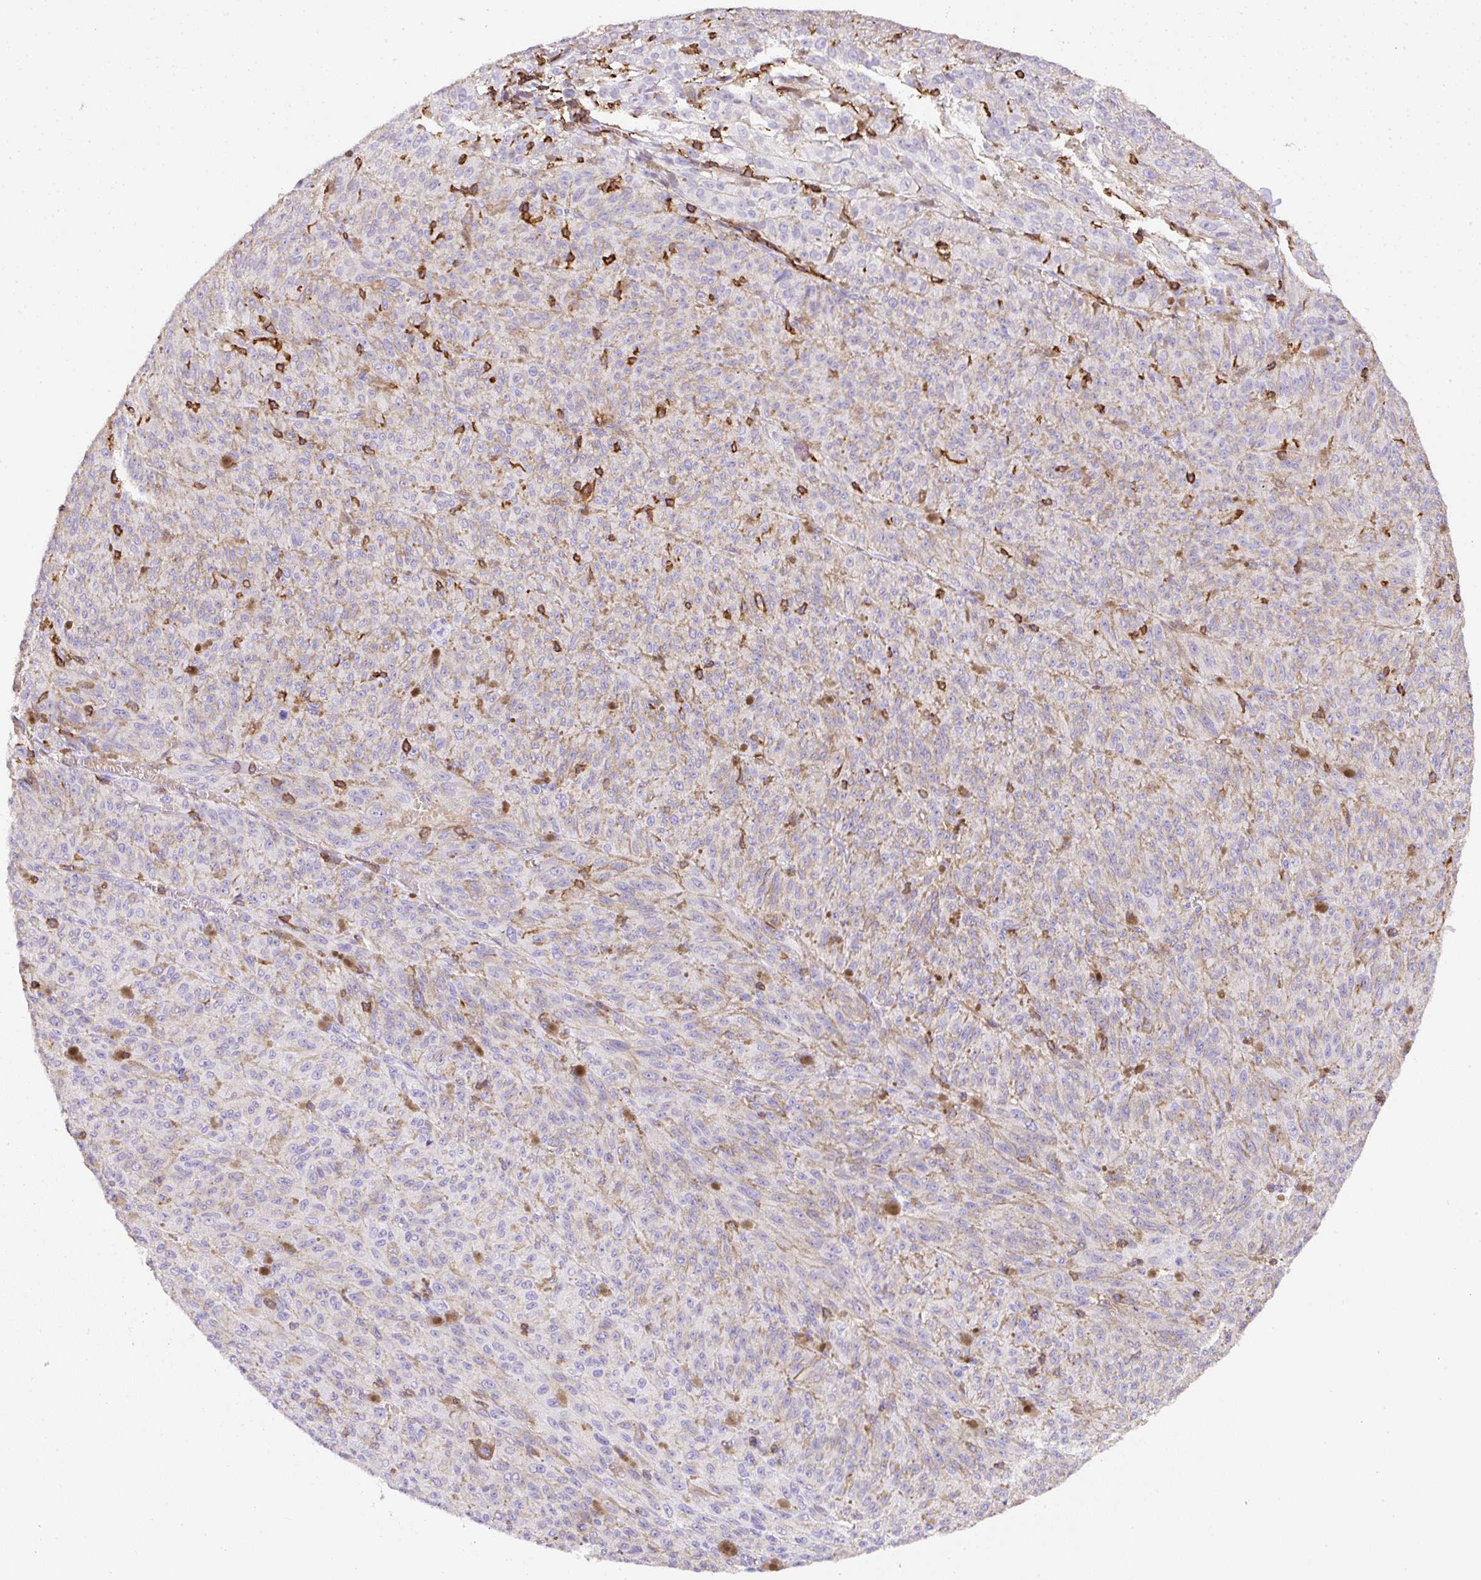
{"staining": {"intensity": "weak", "quantity": "25%-75%", "location": "cytoplasmic/membranous"}, "tissue": "melanoma", "cell_type": "Tumor cells", "image_type": "cancer", "snomed": [{"axis": "morphology", "description": "Malignant melanoma, NOS"}, {"axis": "topography", "description": "Skin"}], "caption": "Protein expression analysis of human malignant melanoma reveals weak cytoplasmic/membranous staining in about 25%-75% of tumor cells. (DAB IHC with brightfield microscopy, high magnification).", "gene": "FAM228B", "patient": {"sex": "female", "age": 52}}